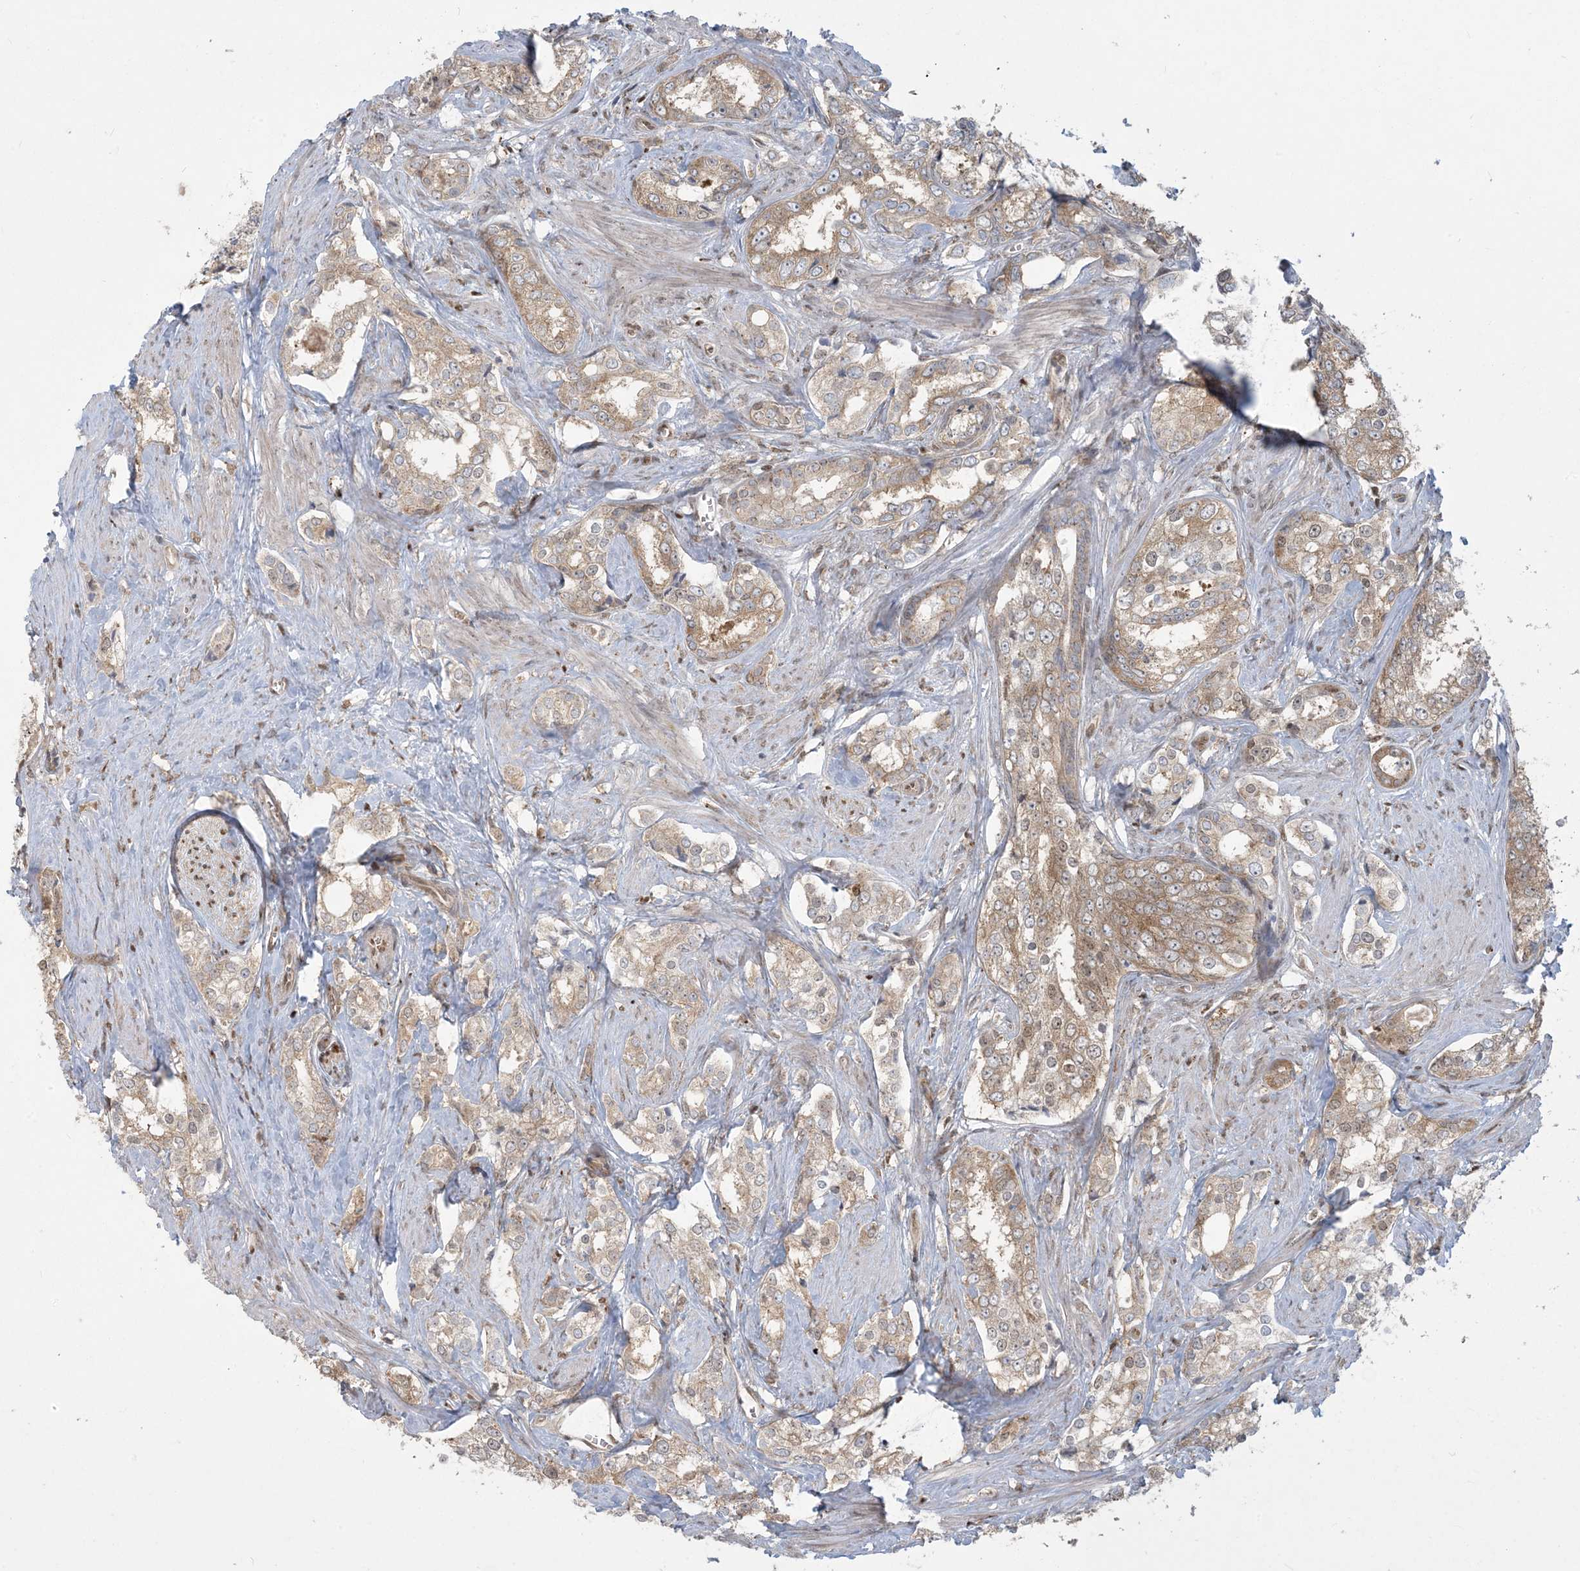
{"staining": {"intensity": "weak", "quantity": ">75%", "location": "cytoplasmic/membranous"}, "tissue": "prostate cancer", "cell_type": "Tumor cells", "image_type": "cancer", "snomed": [{"axis": "morphology", "description": "Adenocarcinoma, High grade"}, {"axis": "topography", "description": "Prostate"}], "caption": "A photomicrograph of prostate high-grade adenocarcinoma stained for a protein exhibits weak cytoplasmic/membranous brown staining in tumor cells. (DAB (3,3'-diaminobenzidine) = brown stain, brightfield microscopy at high magnification).", "gene": "ABCF3", "patient": {"sex": "male", "age": 66}}